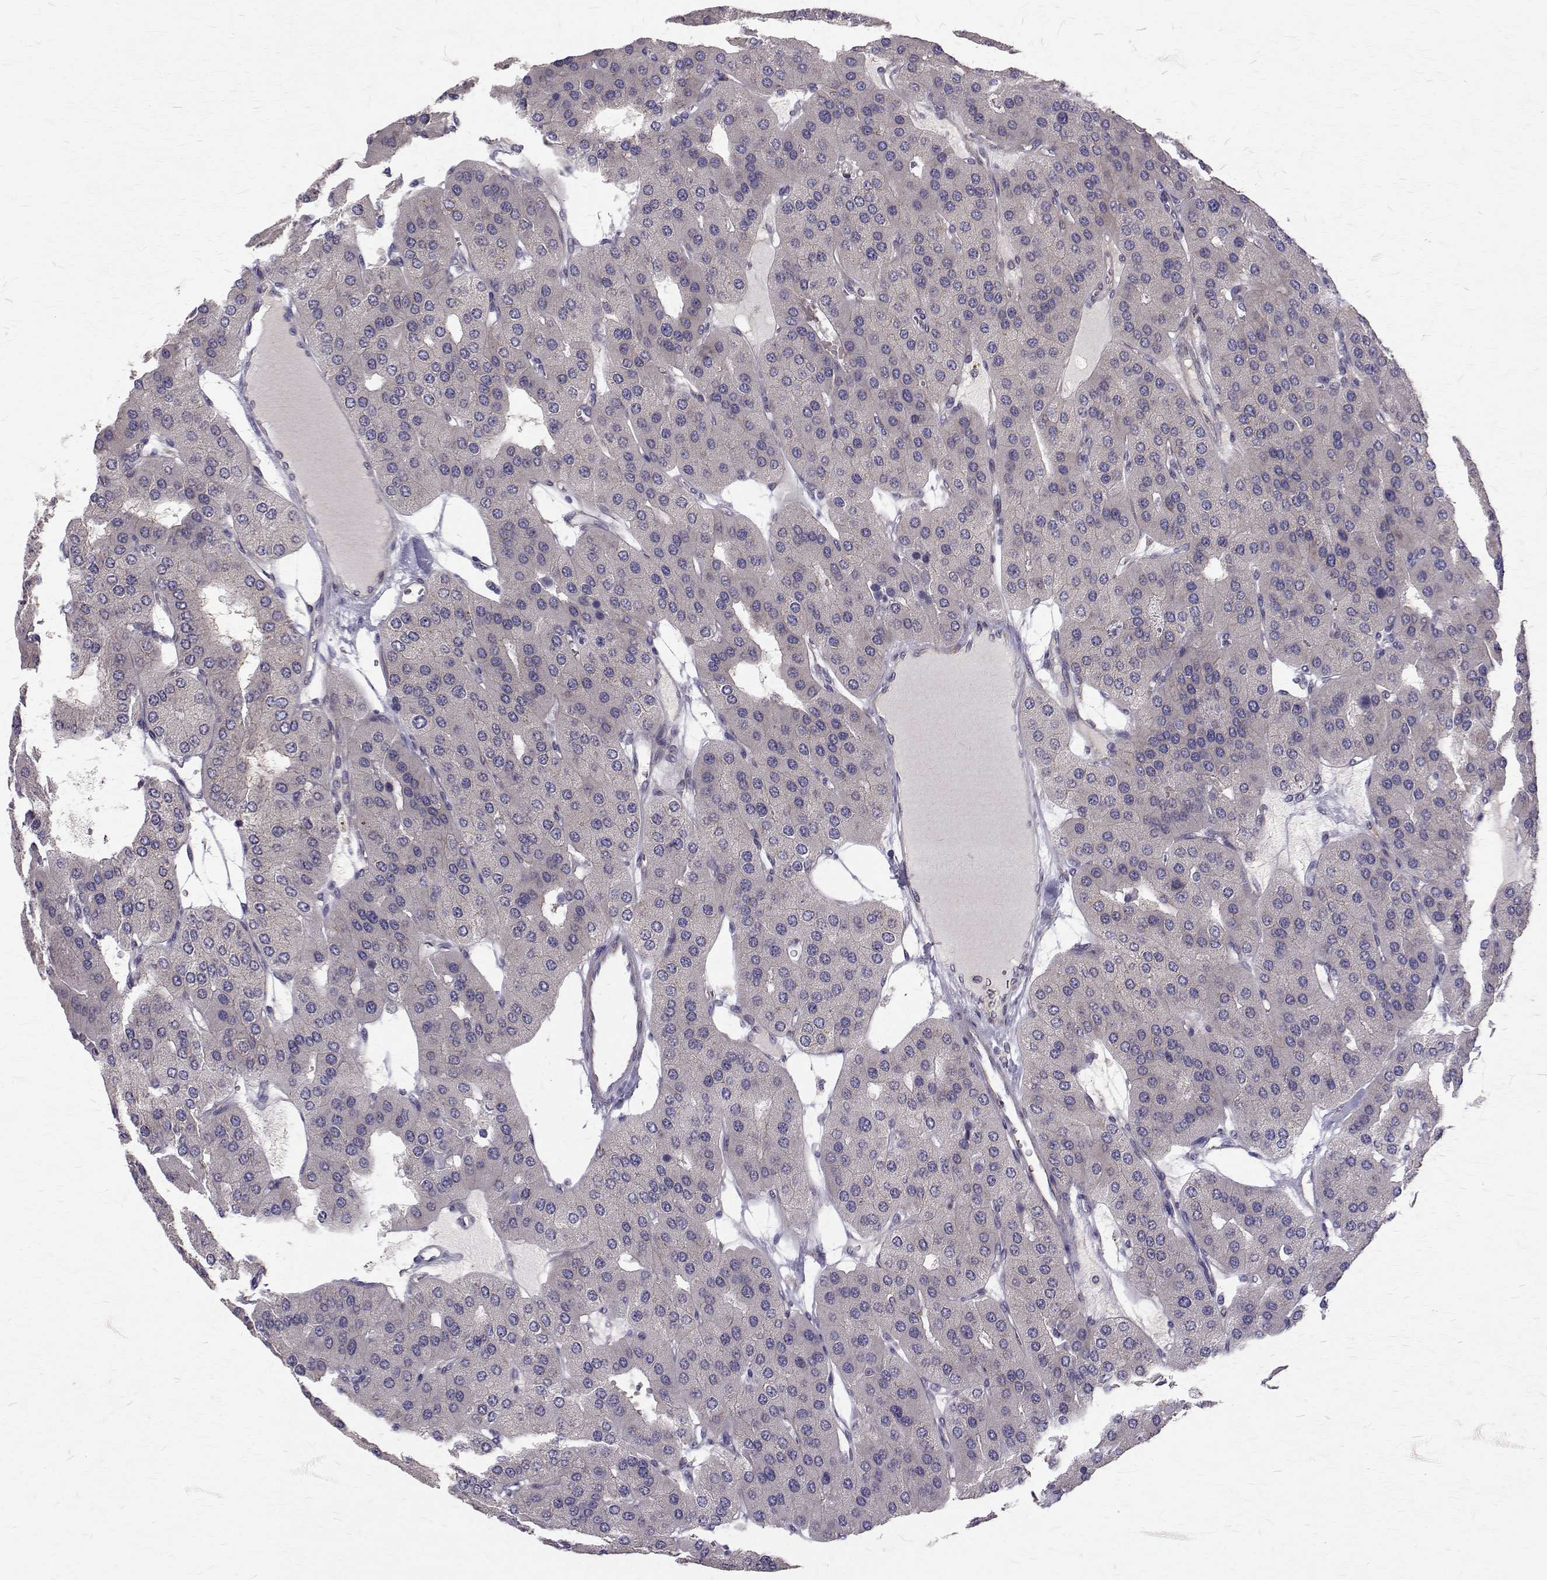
{"staining": {"intensity": "negative", "quantity": "none", "location": "none"}, "tissue": "parathyroid gland", "cell_type": "Glandular cells", "image_type": "normal", "snomed": [{"axis": "morphology", "description": "Normal tissue, NOS"}, {"axis": "morphology", "description": "Adenoma, NOS"}, {"axis": "topography", "description": "Parathyroid gland"}], "caption": "This histopathology image is of unremarkable parathyroid gland stained with IHC to label a protein in brown with the nuclei are counter-stained blue. There is no staining in glandular cells.", "gene": "ARFGAP1", "patient": {"sex": "female", "age": 86}}